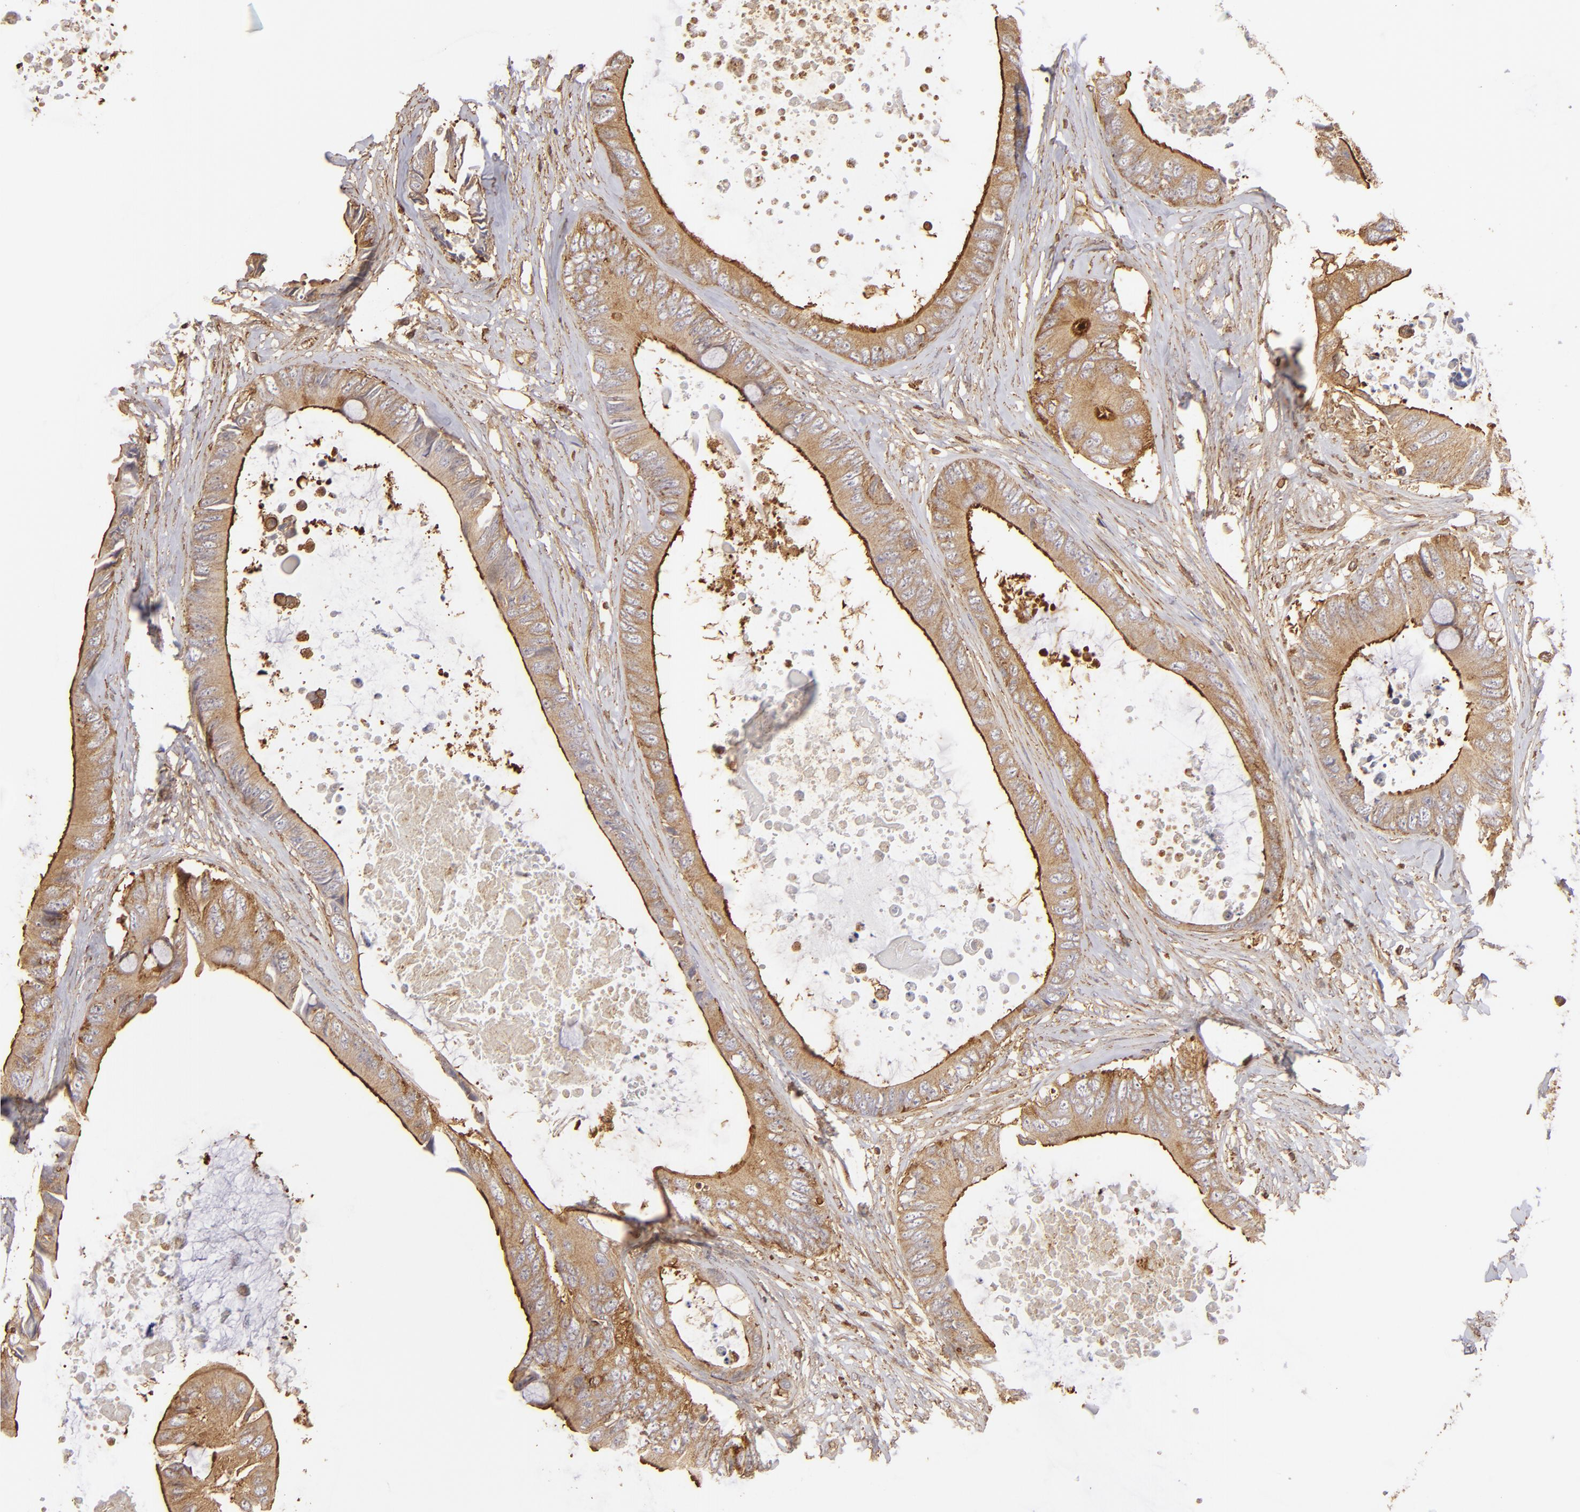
{"staining": {"intensity": "moderate", "quantity": ">75%", "location": "cytoplasmic/membranous"}, "tissue": "colorectal cancer", "cell_type": "Tumor cells", "image_type": "cancer", "snomed": [{"axis": "morphology", "description": "Normal tissue, NOS"}, {"axis": "morphology", "description": "Adenocarcinoma, NOS"}, {"axis": "topography", "description": "Rectum"}, {"axis": "topography", "description": "Peripheral nerve tissue"}], "caption": "Colorectal adenocarcinoma stained with a protein marker shows moderate staining in tumor cells.", "gene": "ACTB", "patient": {"sex": "female", "age": 77}}